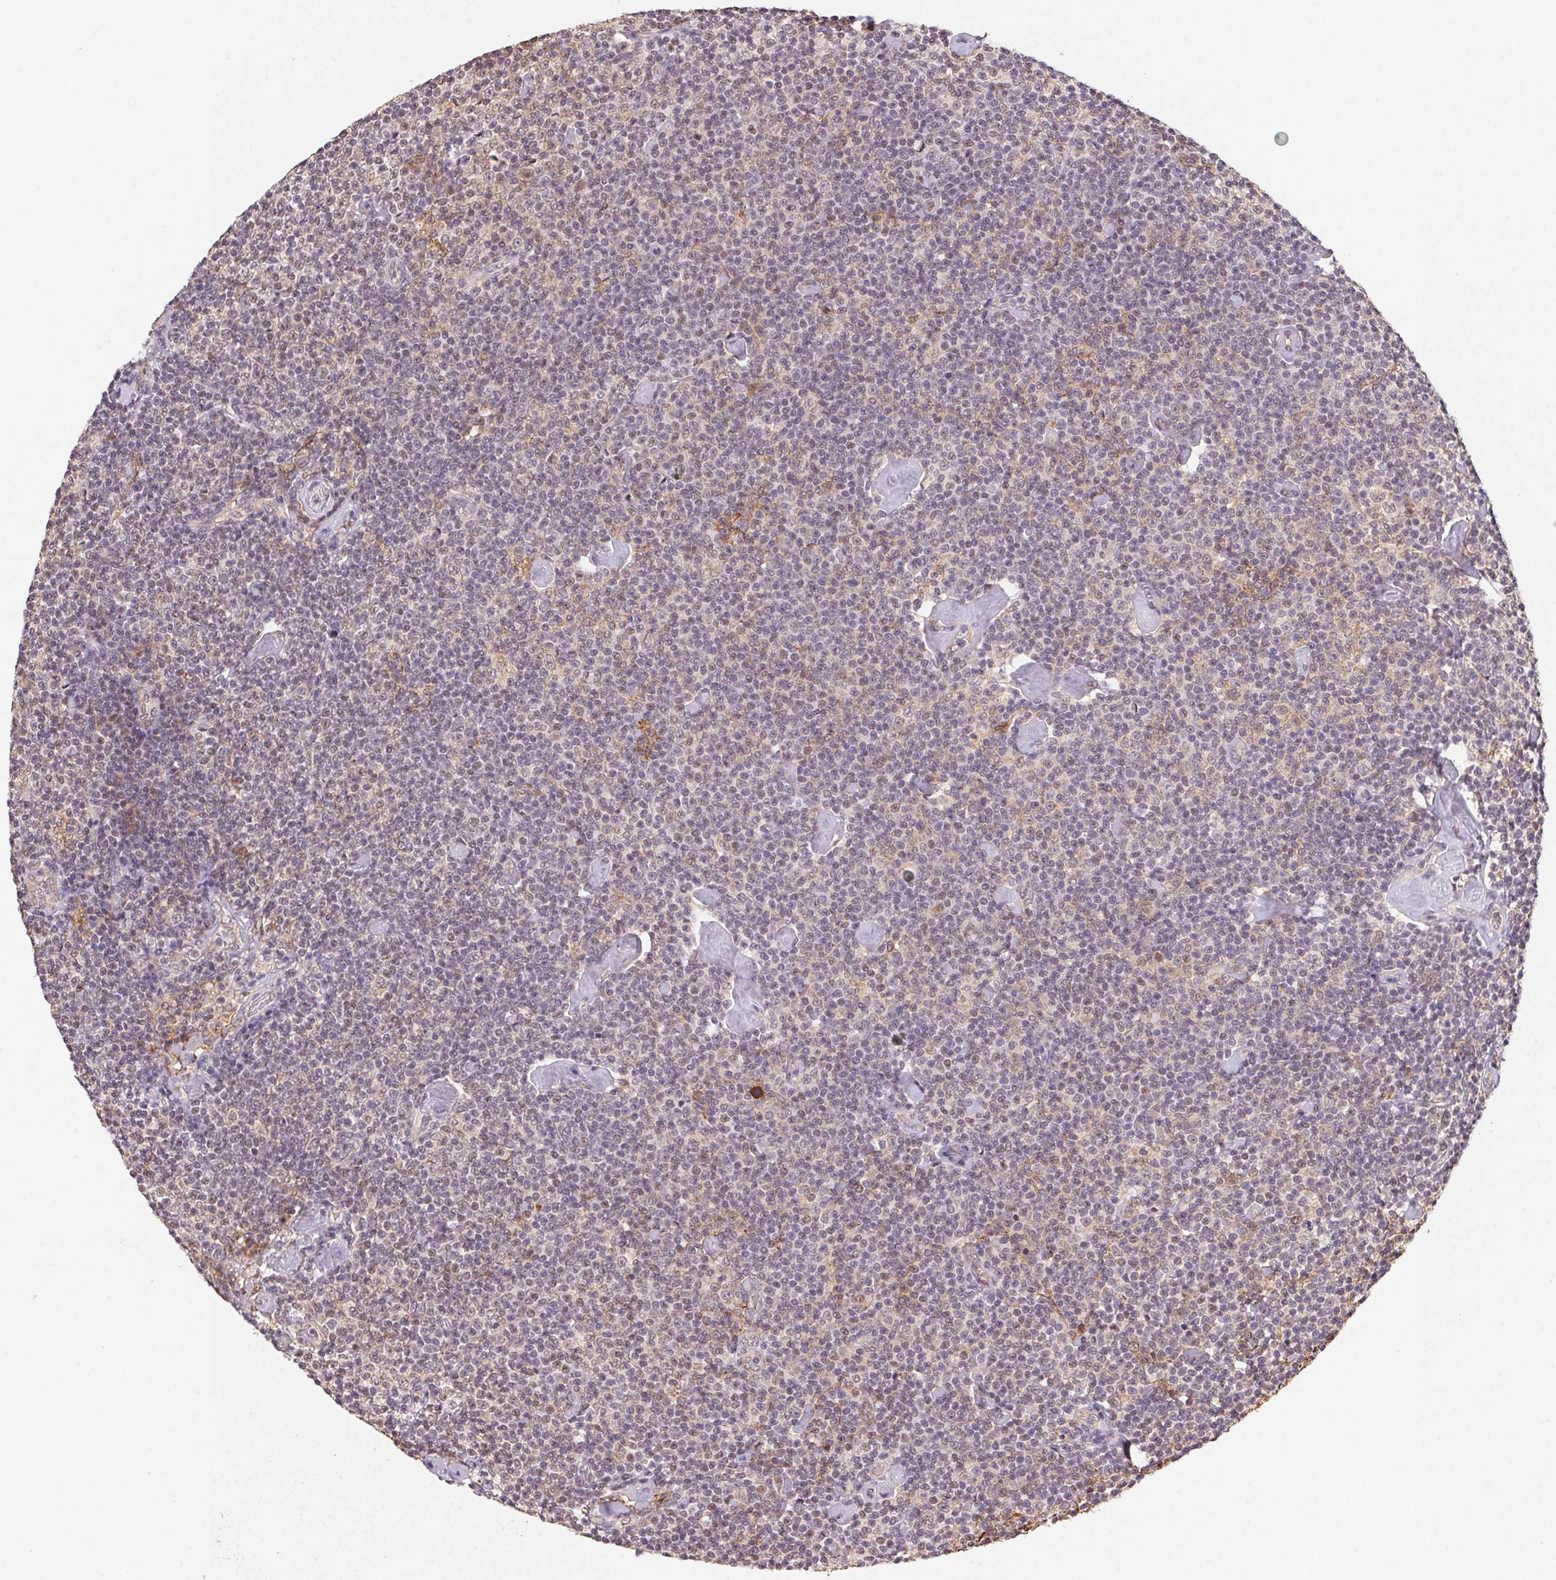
{"staining": {"intensity": "weak", "quantity": "<25%", "location": "nuclear"}, "tissue": "lymphoma", "cell_type": "Tumor cells", "image_type": "cancer", "snomed": [{"axis": "morphology", "description": "Malignant lymphoma, non-Hodgkin's type, Low grade"}, {"axis": "topography", "description": "Lymph node"}], "caption": "Immunohistochemistry image of neoplastic tissue: lymphoma stained with DAB (3,3'-diaminobenzidine) reveals no significant protein staining in tumor cells.", "gene": "SLC52A2", "patient": {"sex": "male", "age": 81}}